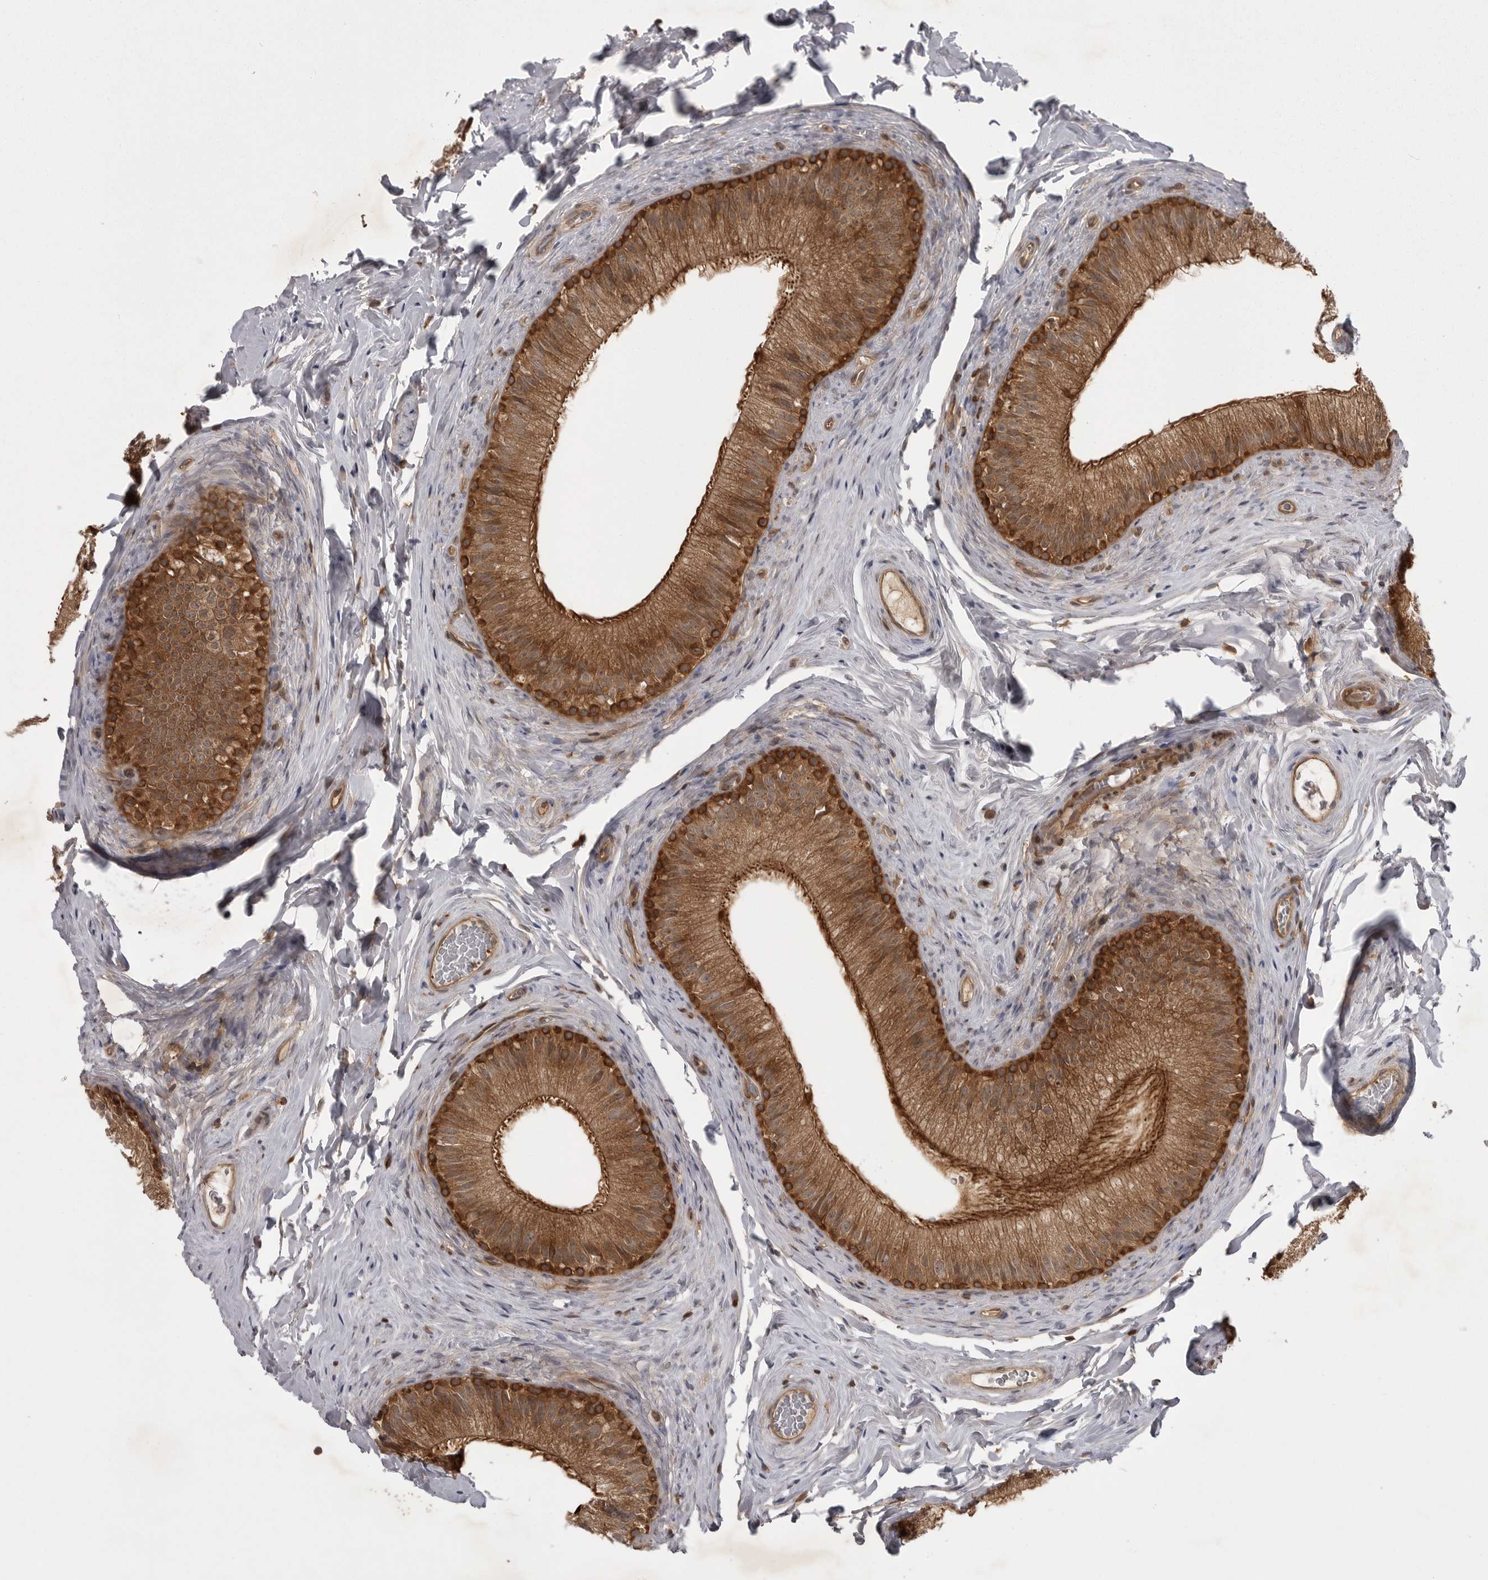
{"staining": {"intensity": "strong", "quantity": ">75%", "location": "cytoplasmic/membranous"}, "tissue": "epididymis", "cell_type": "Glandular cells", "image_type": "normal", "snomed": [{"axis": "morphology", "description": "Normal tissue, NOS"}, {"axis": "topography", "description": "Epididymis"}], "caption": "Immunohistochemical staining of unremarkable epididymis exhibits strong cytoplasmic/membranous protein positivity in approximately >75% of glandular cells.", "gene": "STK24", "patient": {"sex": "male", "age": 49}}